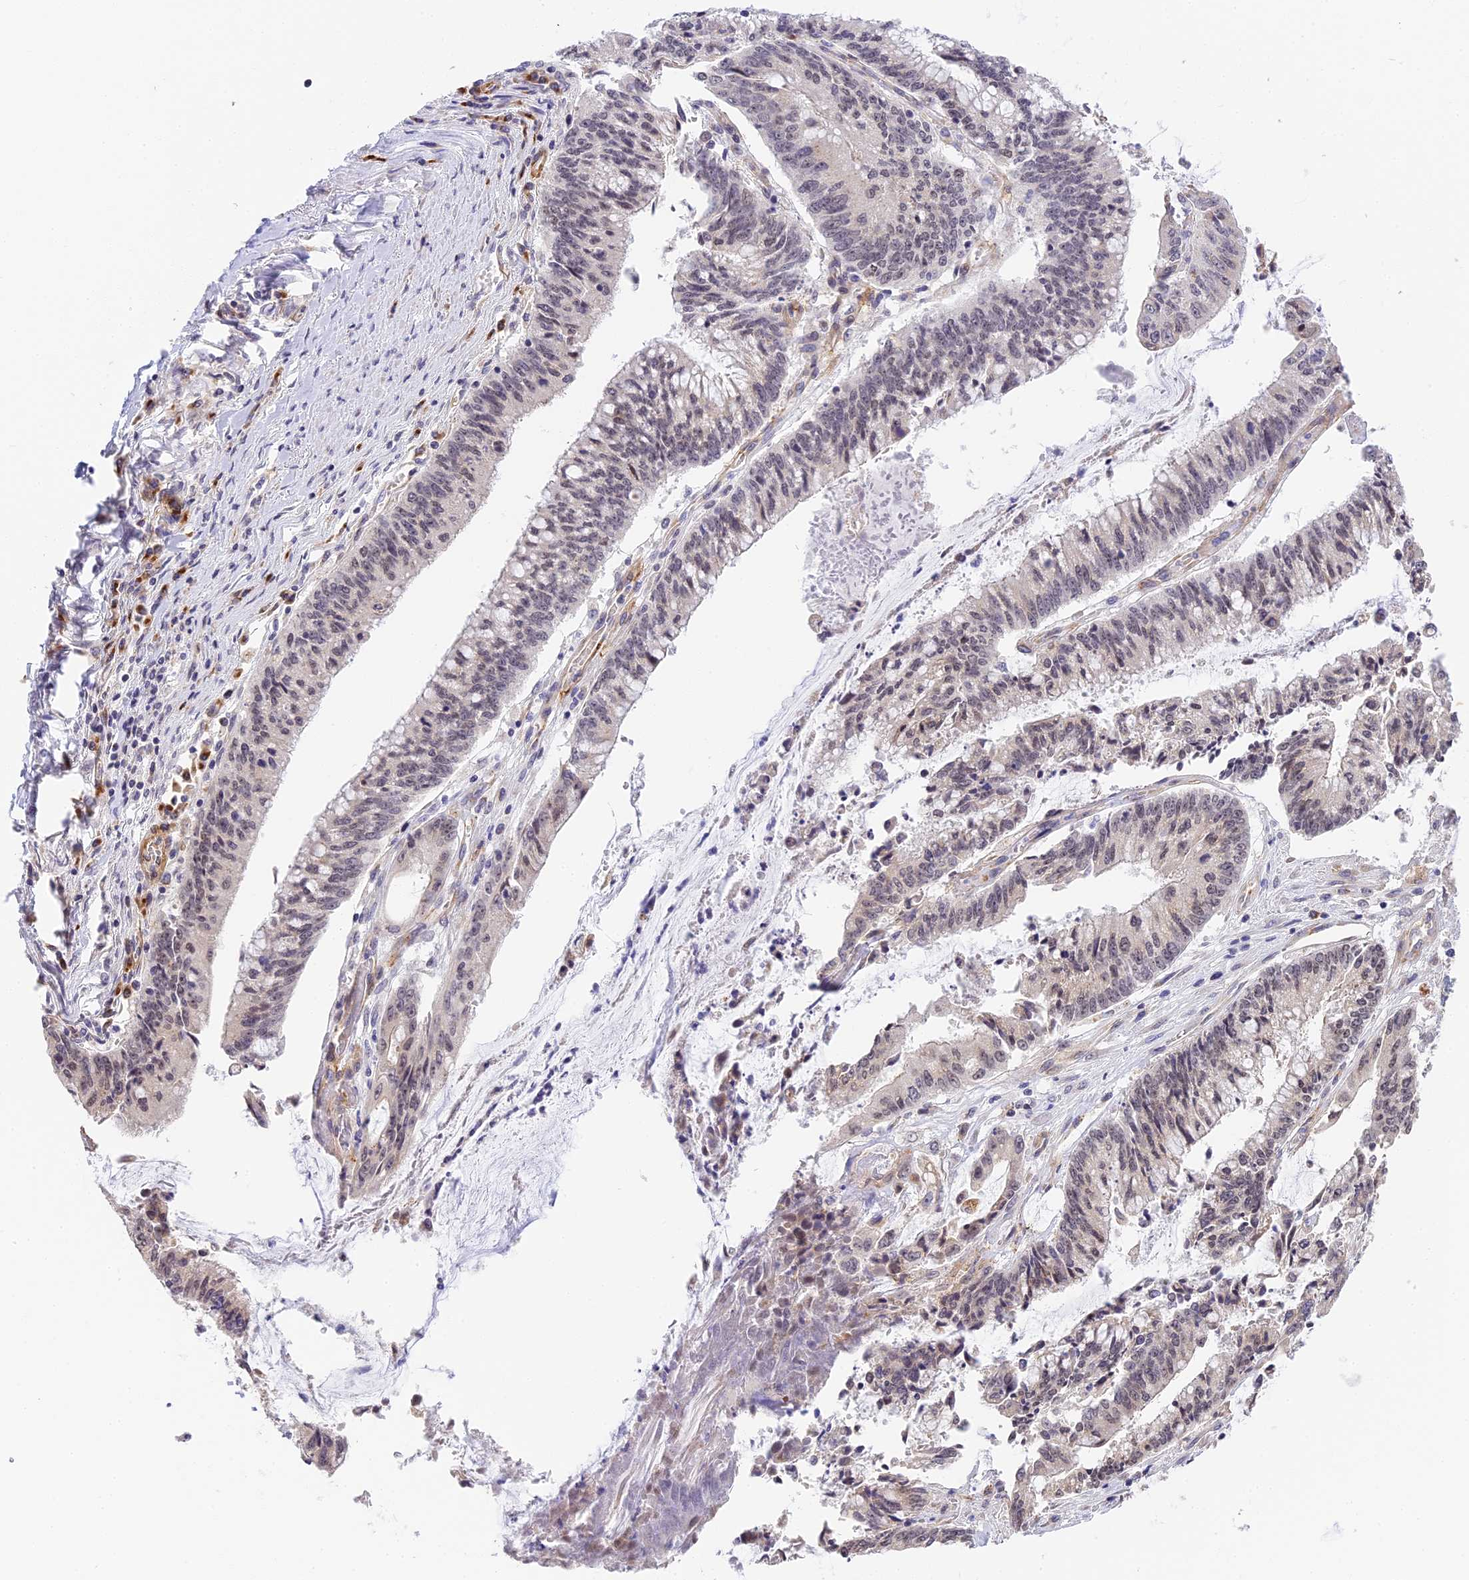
{"staining": {"intensity": "weak", "quantity": "<25%", "location": "nuclear"}, "tissue": "pancreatic cancer", "cell_type": "Tumor cells", "image_type": "cancer", "snomed": [{"axis": "morphology", "description": "Adenocarcinoma, NOS"}, {"axis": "topography", "description": "Pancreas"}], "caption": "Pancreatic adenocarcinoma was stained to show a protein in brown. There is no significant positivity in tumor cells.", "gene": "HEATR5B", "patient": {"sex": "female", "age": 50}}